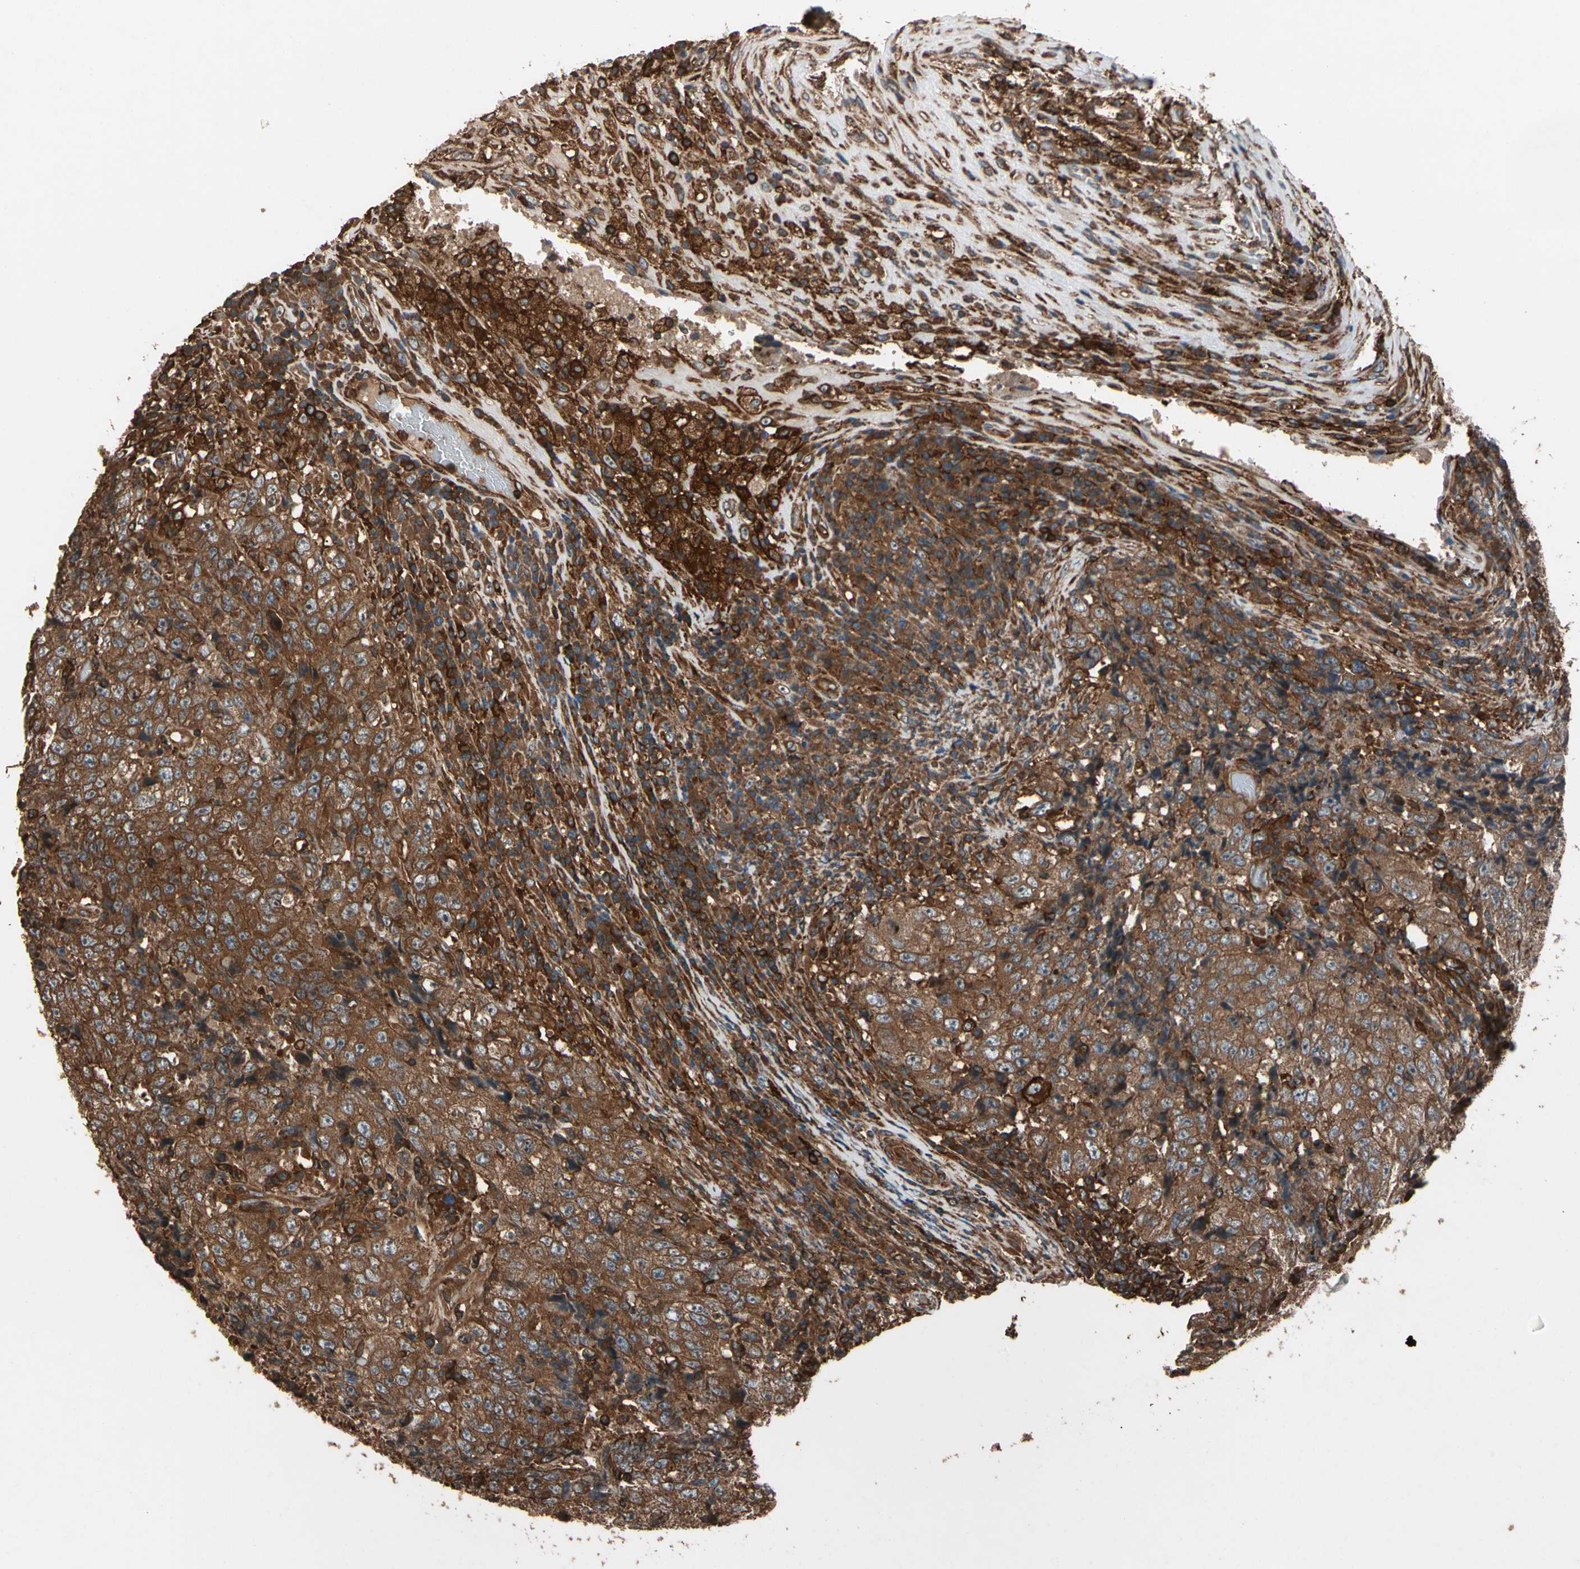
{"staining": {"intensity": "strong", "quantity": ">75%", "location": "cytoplasmic/membranous"}, "tissue": "testis cancer", "cell_type": "Tumor cells", "image_type": "cancer", "snomed": [{"axis": "morphology", "description": "Necrosis, NOS"}, {"axis": "morphology", "description": "Carcinoma, Embryonal, NOS"}, {"axis": "topography", "description": "Testis"}], "caption": "Embryonal carcinoma (testis) tissue shows strong cytoplasmic/membranous positivity in about >75% of tumor cells, visualized by immunohistochemistry.", "gene": "AGBL2", "patient": {"sex": "male", "age": 19}}